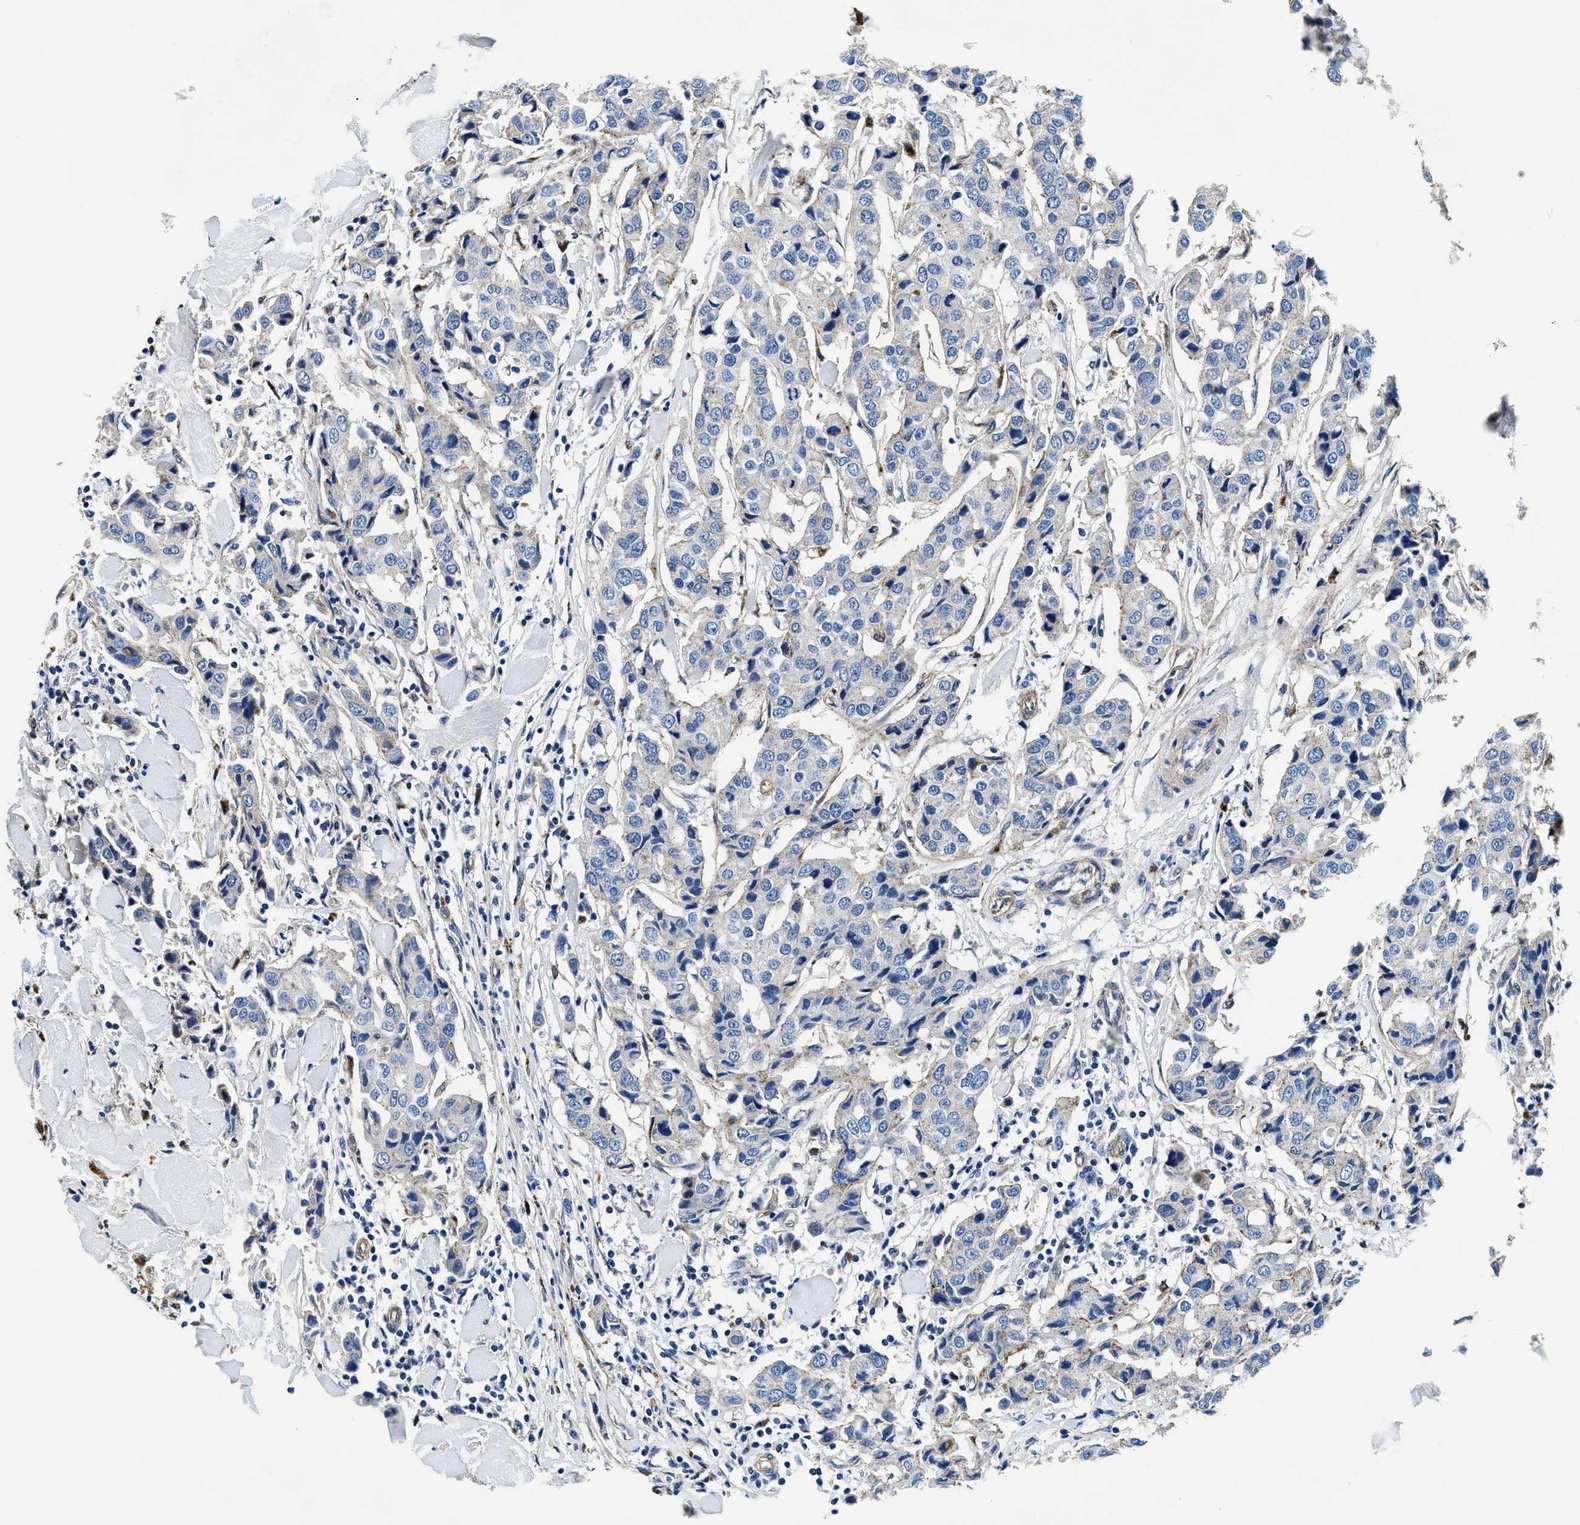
{"staining": {"intensity": "moderate", "quantity": "<25%", "location": "cytoplasmic/membranous"}, "tissue": "breast cancer", "cell_type": "Tumor cells", "image_type": "cancer", "snomed": [{"axis": "morphology", "description": "Duct carcinoma"}, {"axis": "topography", "description": "Breast"}], "caption": "IHC staining of breast cancer (infiltrating ductal carcinoma), which reveals low levels of moderate cytoplasmic/membranous staining in approximately <25% of tumor cells indicating moderate cytoplasmic/membranous protein positivity. The staining was performed using DAB (brown) for protein detection and nuclei were counterstained in hematoxylin (blue).", "gene": "DAG1", "patient": {"sex": "female", "age": 80}}